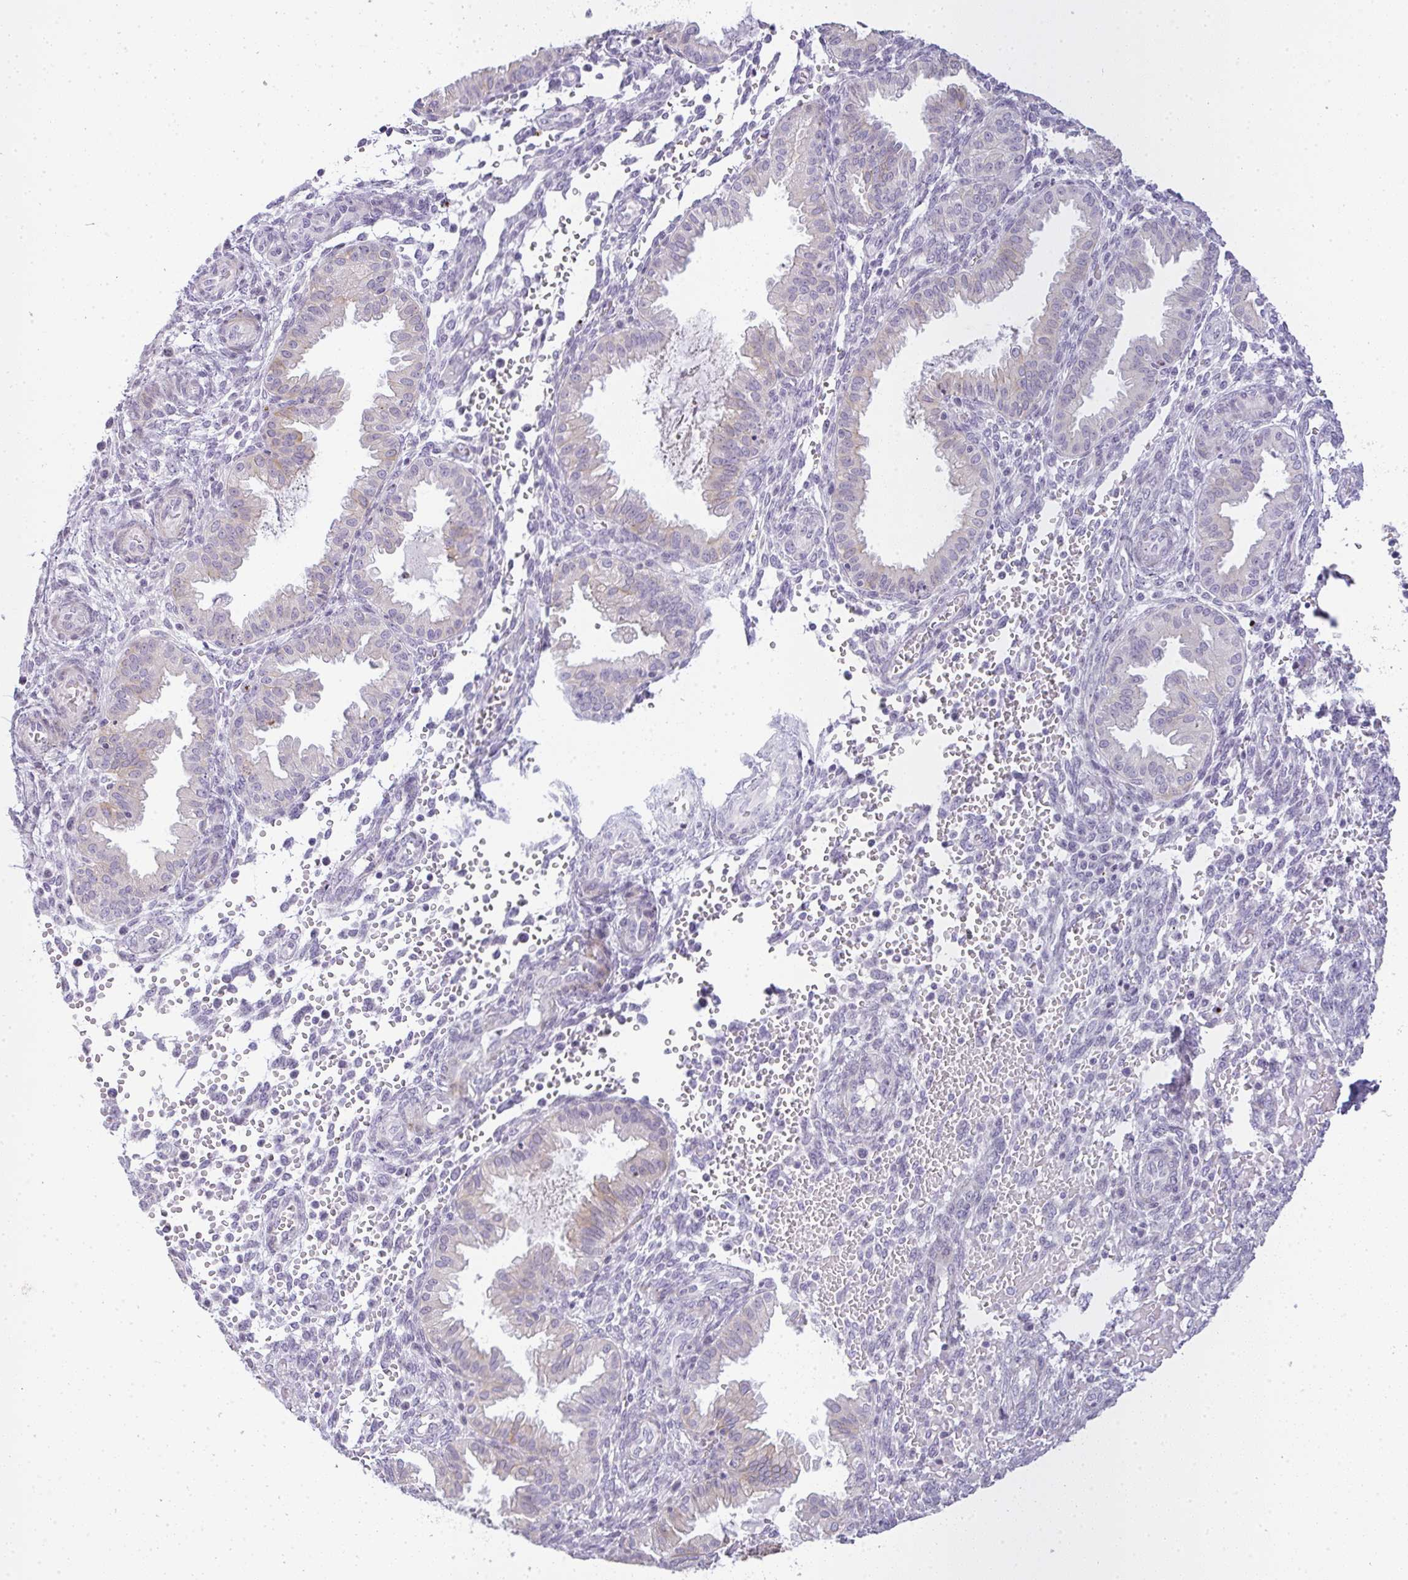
{"staining": {"intensity": "negative", "quantity": "none", "location": "none"}, "tissue": "endometrium", "cell_type": "Cells in endometrial stroma", "image_type": "normal", "snomed": [{"axis": "morphology", "description": "Normal tissue, NOS"}, {"axis": "topography", "description": "Endometrium"}], "caption": "Cells in endometrial stroma are negative for protein expression in unremarkable human endometrium. The staining is performed using DAB brown chromogen with nuclei counter-stained in using hematoxylin.", "gene": "SIRPB2", "patient": {"sex": "female", "age": 33}}